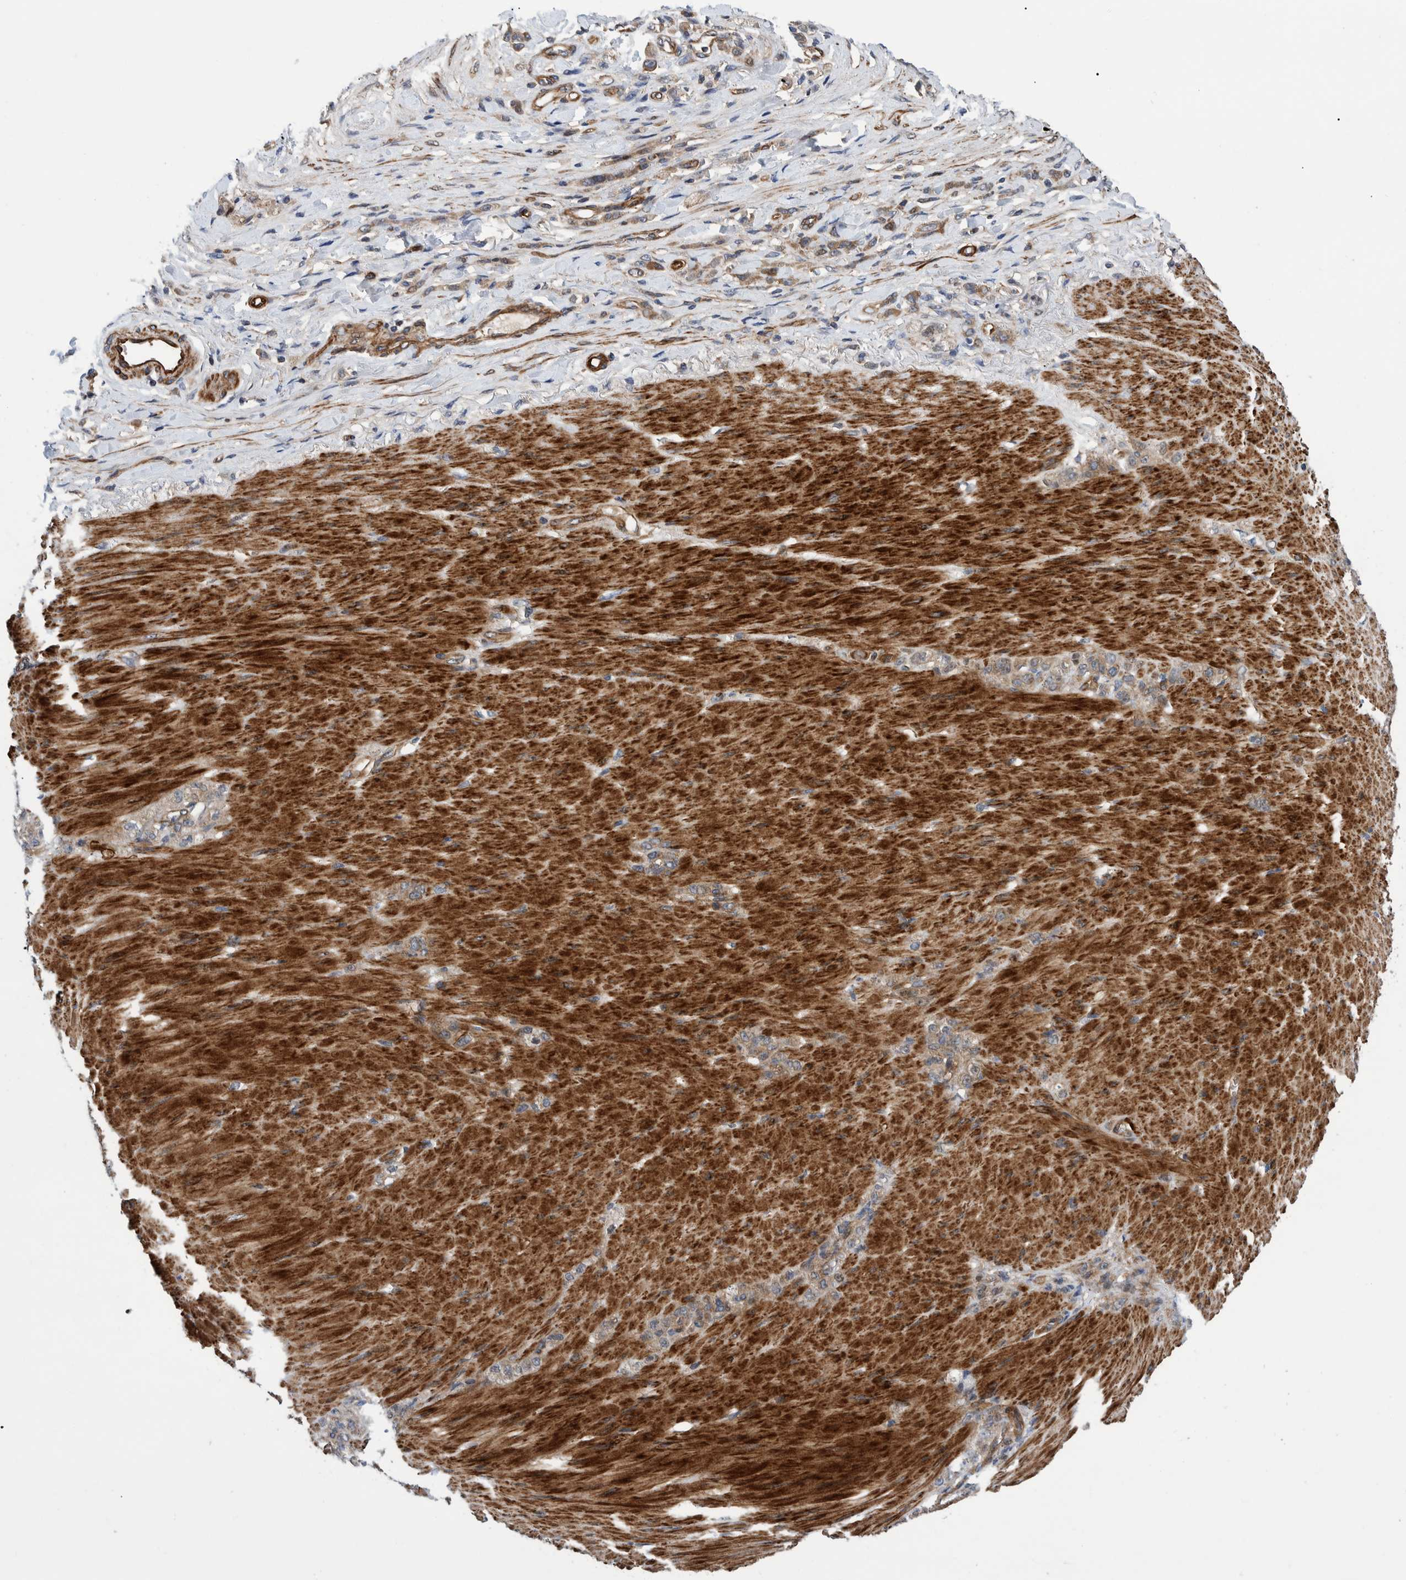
{"staining": {"intensity": "moderate", "quantity": ">75%", "location": "cytoplasmic/membranous"}, "tissue": "stomach cancer", "cell_type": "Tumor cells", "image_type": "cancer", "snomed": [{"axis": "morphology", "description": "Normal tissue, NOS"}, {"axis": "morphology", "description": "Adenocarcinoma, NOS"}, {"axis": "topography", "description": "Stomach"}], "caption": "Stomach cancer stained for a protein (brown) demonstrates moderate cytoplasmic/membranous positive staining in about >75% of tumor cells.", "gene": "GRPEL2", "patient": {"sex": "male", "age": 82}}